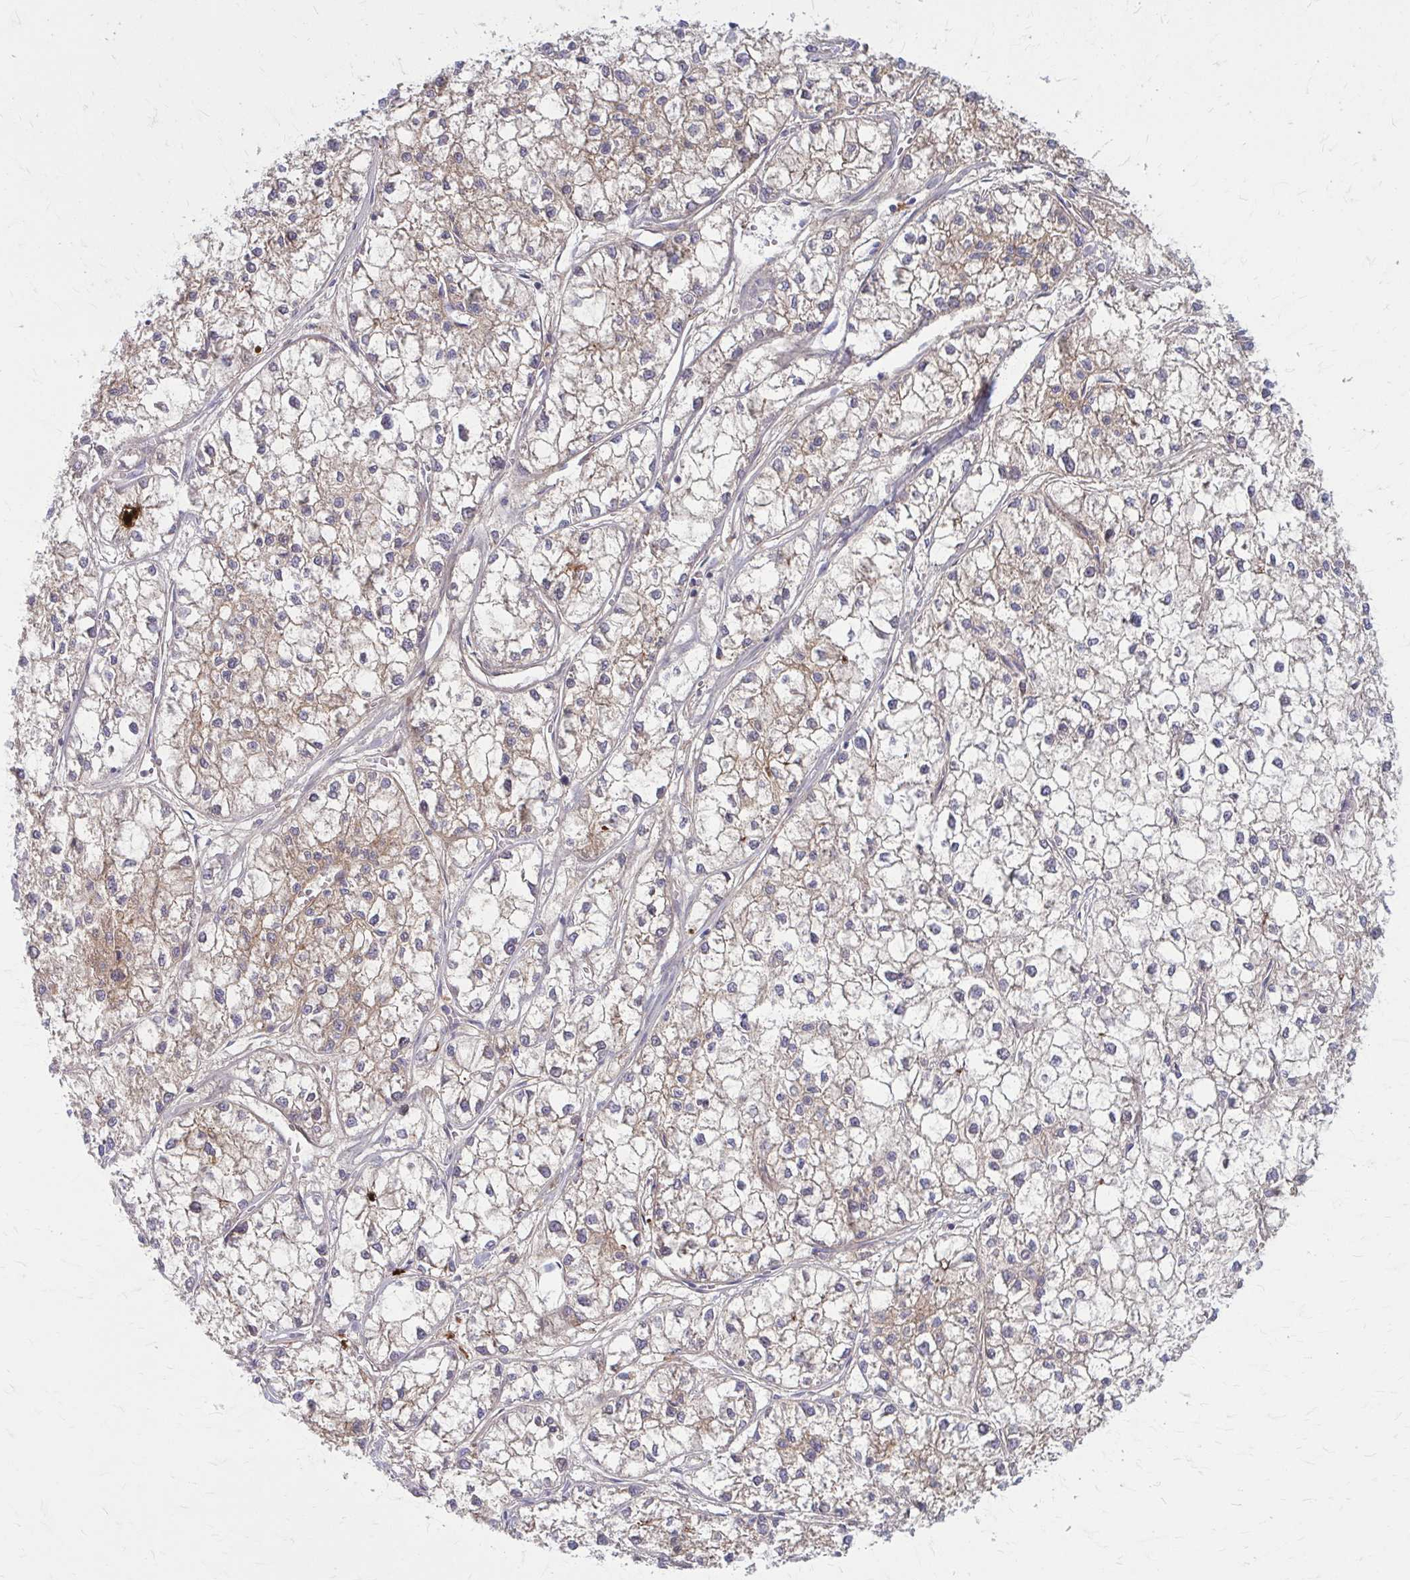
{"staining": {"intensity": "weak", "quantity": "25%-75%", "location": "cytoplasmic/membranous"}, "tissue": "liver cancer", "cell_type": "Tumor cells", "image_type": "cancer", "snomed": [{"axis": "morphology", "description": "Carcinoma, Hepatocellular, NOS"}, {"axis": "topography", "description": "Liver"}], "caption": "Weak cytoplasmic/membranous protein expression is present in about 25%-75% of tumor cells in liver hepatocellular carcinoma.", "gene": "SERPIND1", "patient": {"sex": "female", "age": 43}}